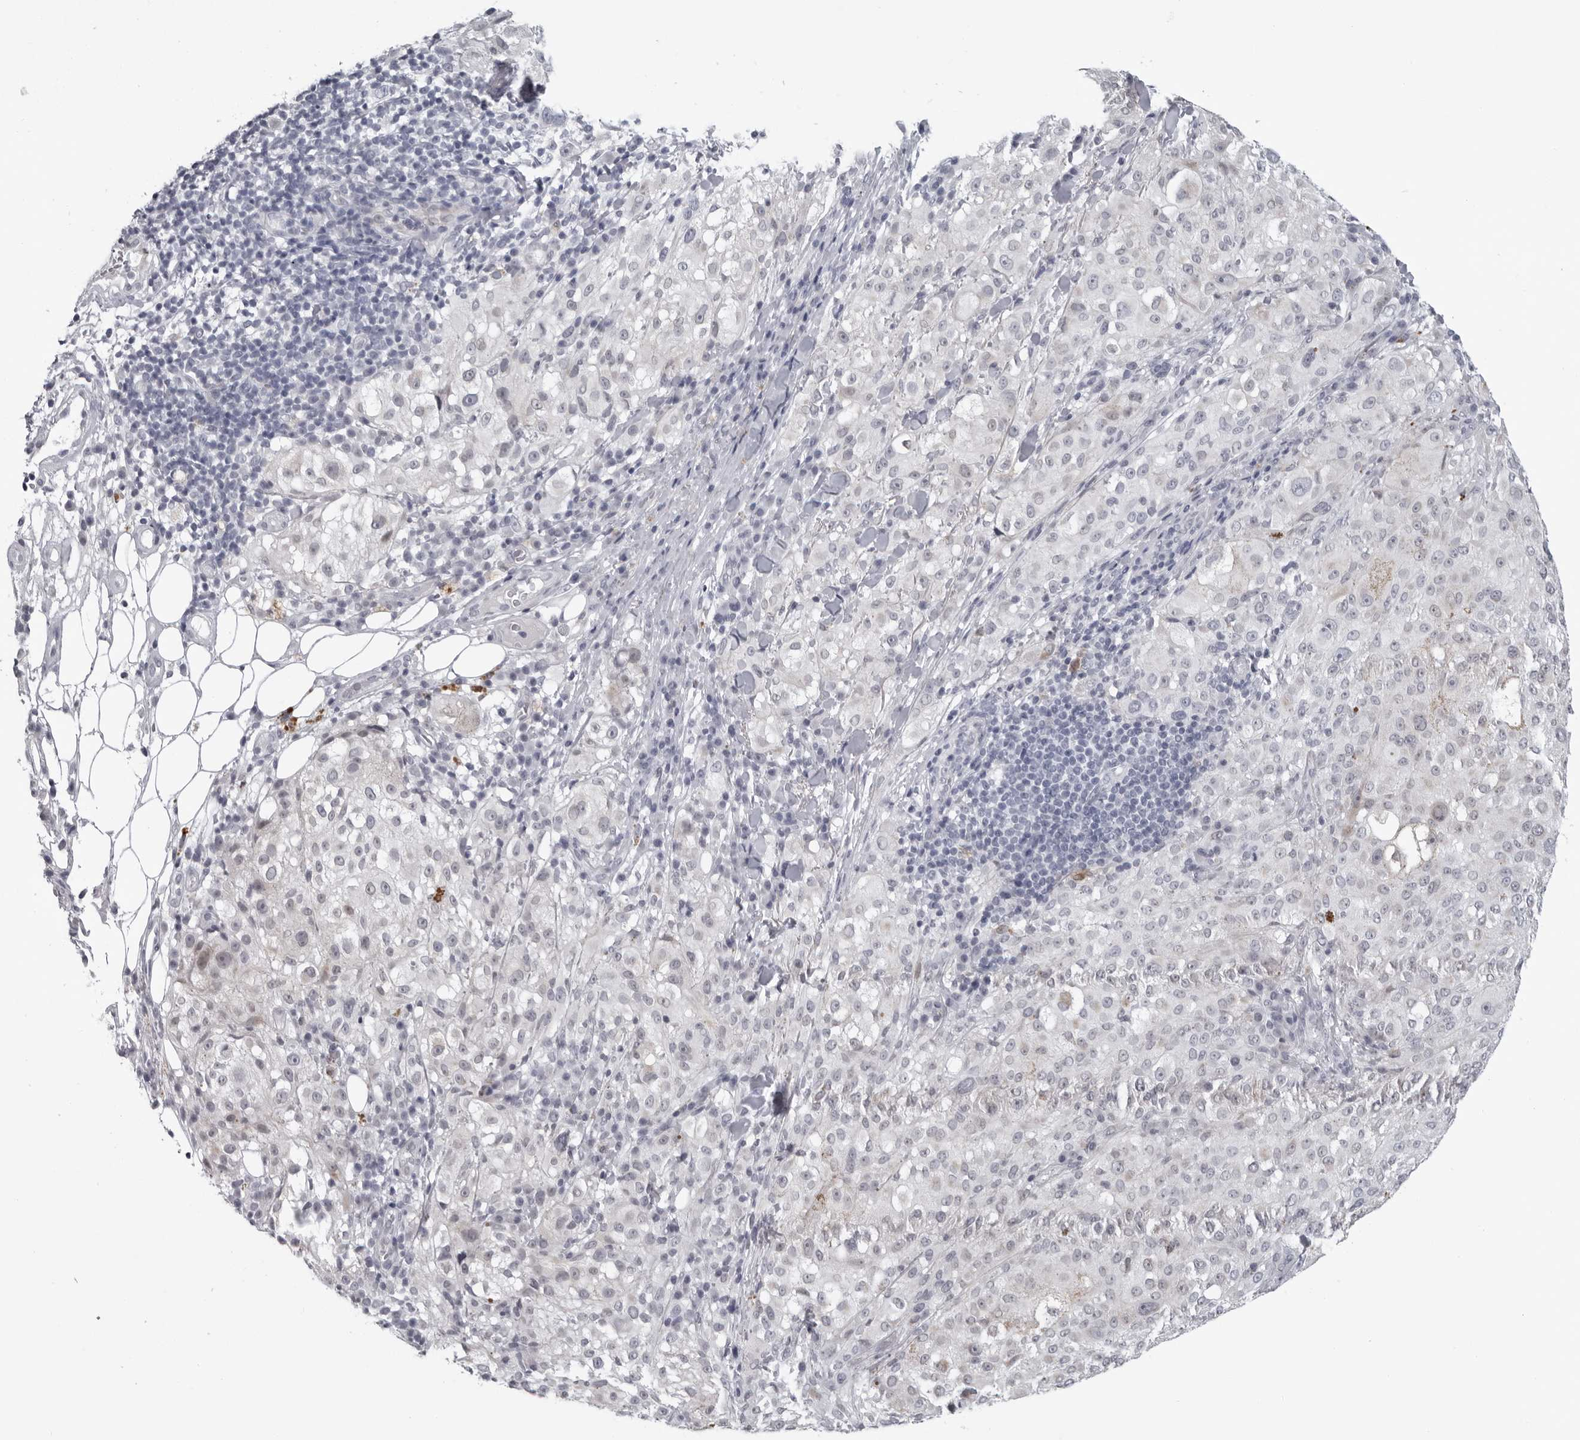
{"staining": {"intensity": "negative", "quantity": "none", "location": "none"}, "tissue": "melanoma", "cell_type": "Tumor cells", "image_type": "cancer", "snomed": [{"axis": "morphology", "description": "Necrosis, NOS"}, {"axis": "morphology", "description": "Malignant melanoma, NOS"}, {"axis": "topography", "description": "Skin"}], "caption": "Immunohistochemical staining of human malignant melanoma exhibits no significant positivity in tumor cells. (Stains: DAB (3,3'-diaminobenzidine) immunohistochemistry (IHC) with hematoxylin counter stain, Microscopy: brightfield microscopy at high magnification).", "gene": "OPLAH", "patient": {"sex": "female", "age": 87}}